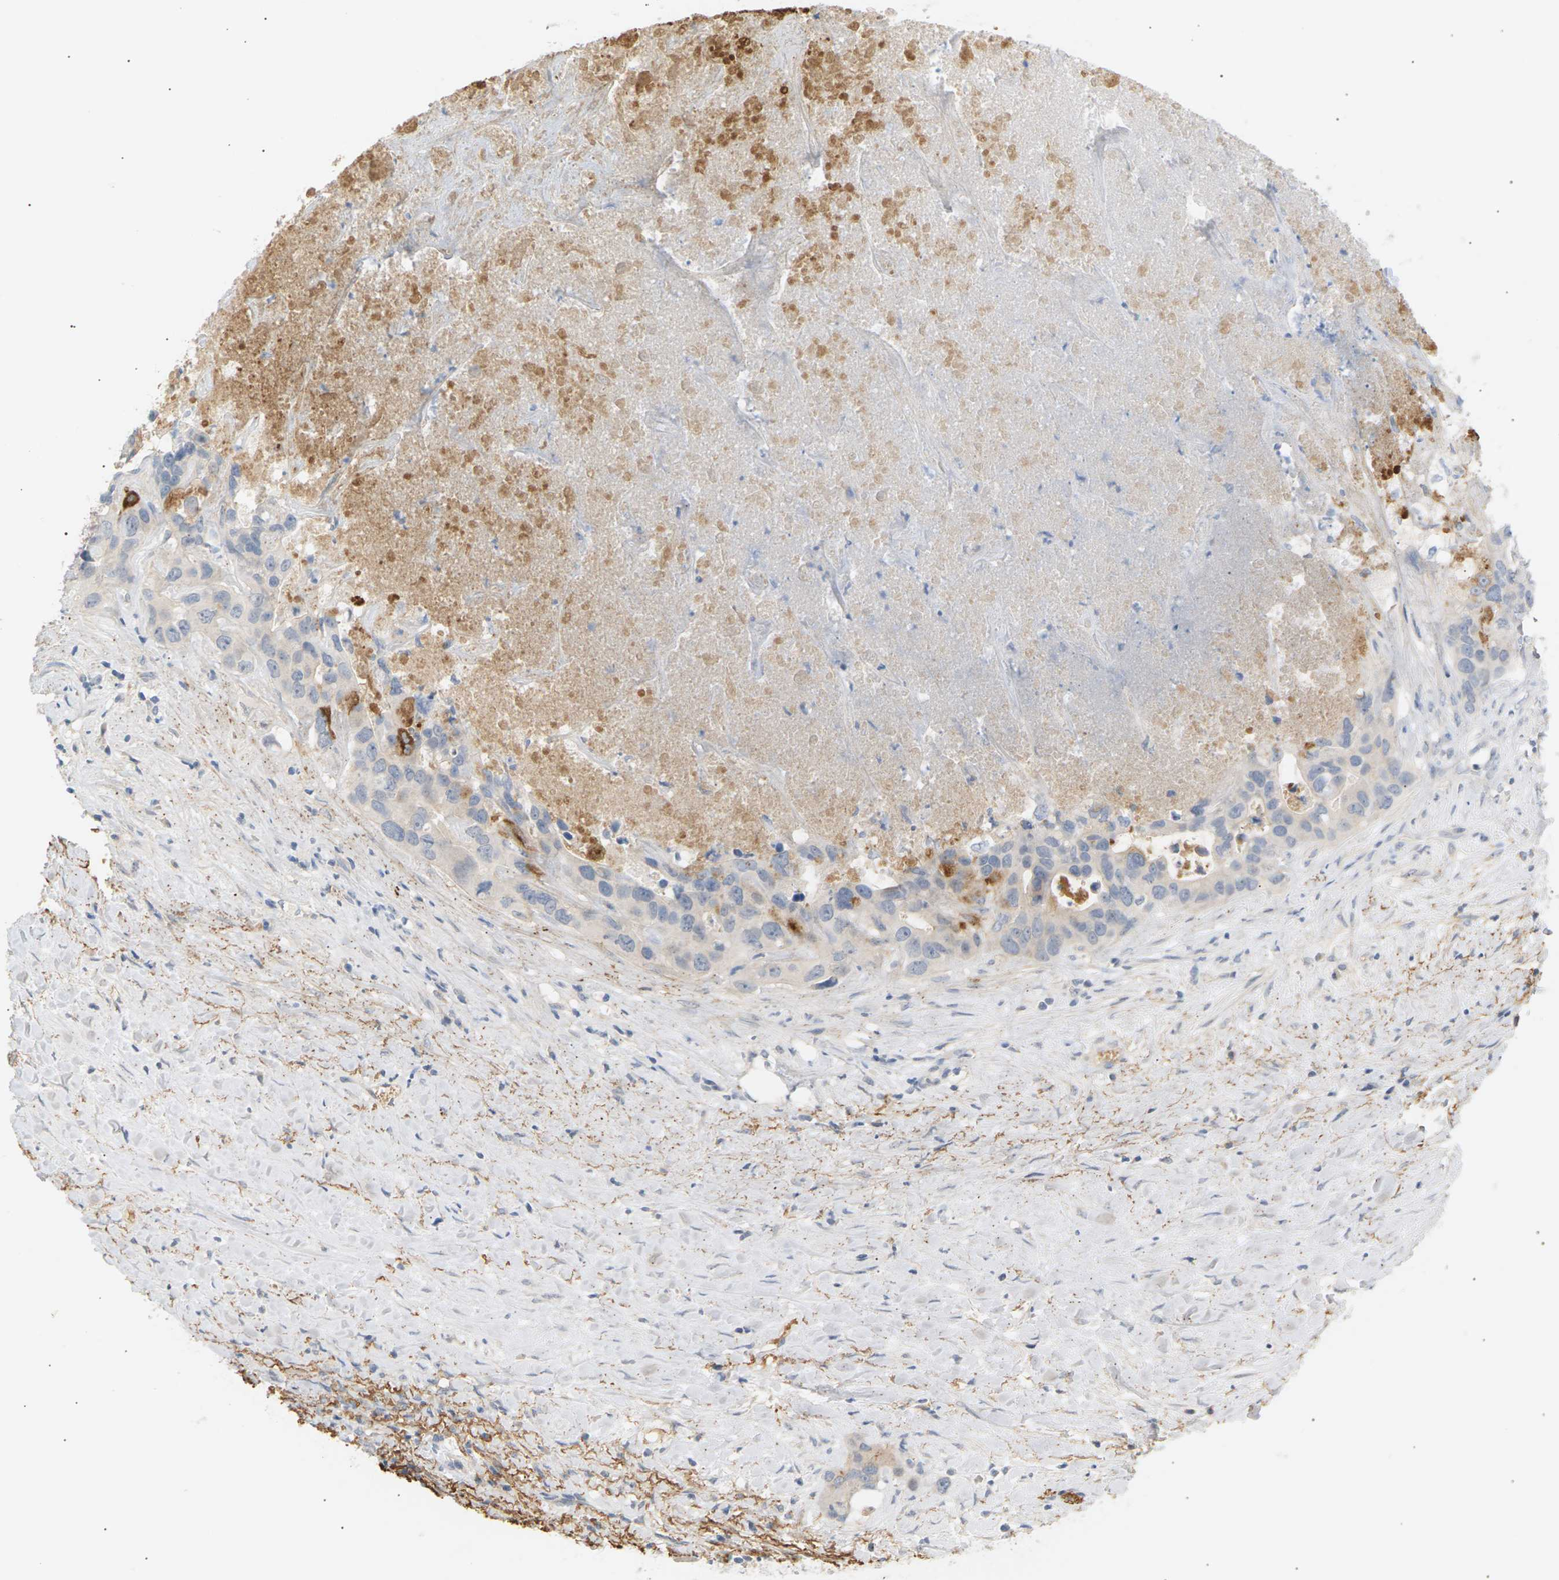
{"staining": {"intensity": "negative", "quantity": "none", "location": "none"}, "tissue": "liver cancer", "cell_type": "Tumor cells", "image_type": "cancer", "snomed": [{"axis": "morphology", "description": "Cholangiocarcinoma"}, {"axis": "topography", "description": "Liver"}], "caption": "This is a micrograph of immunohistochemistry staining of liver cholangiocarcinoma, which shows no expression in tumor cells.", "gene": "CLU", "patient": {"sex": "female", "age": 65}}